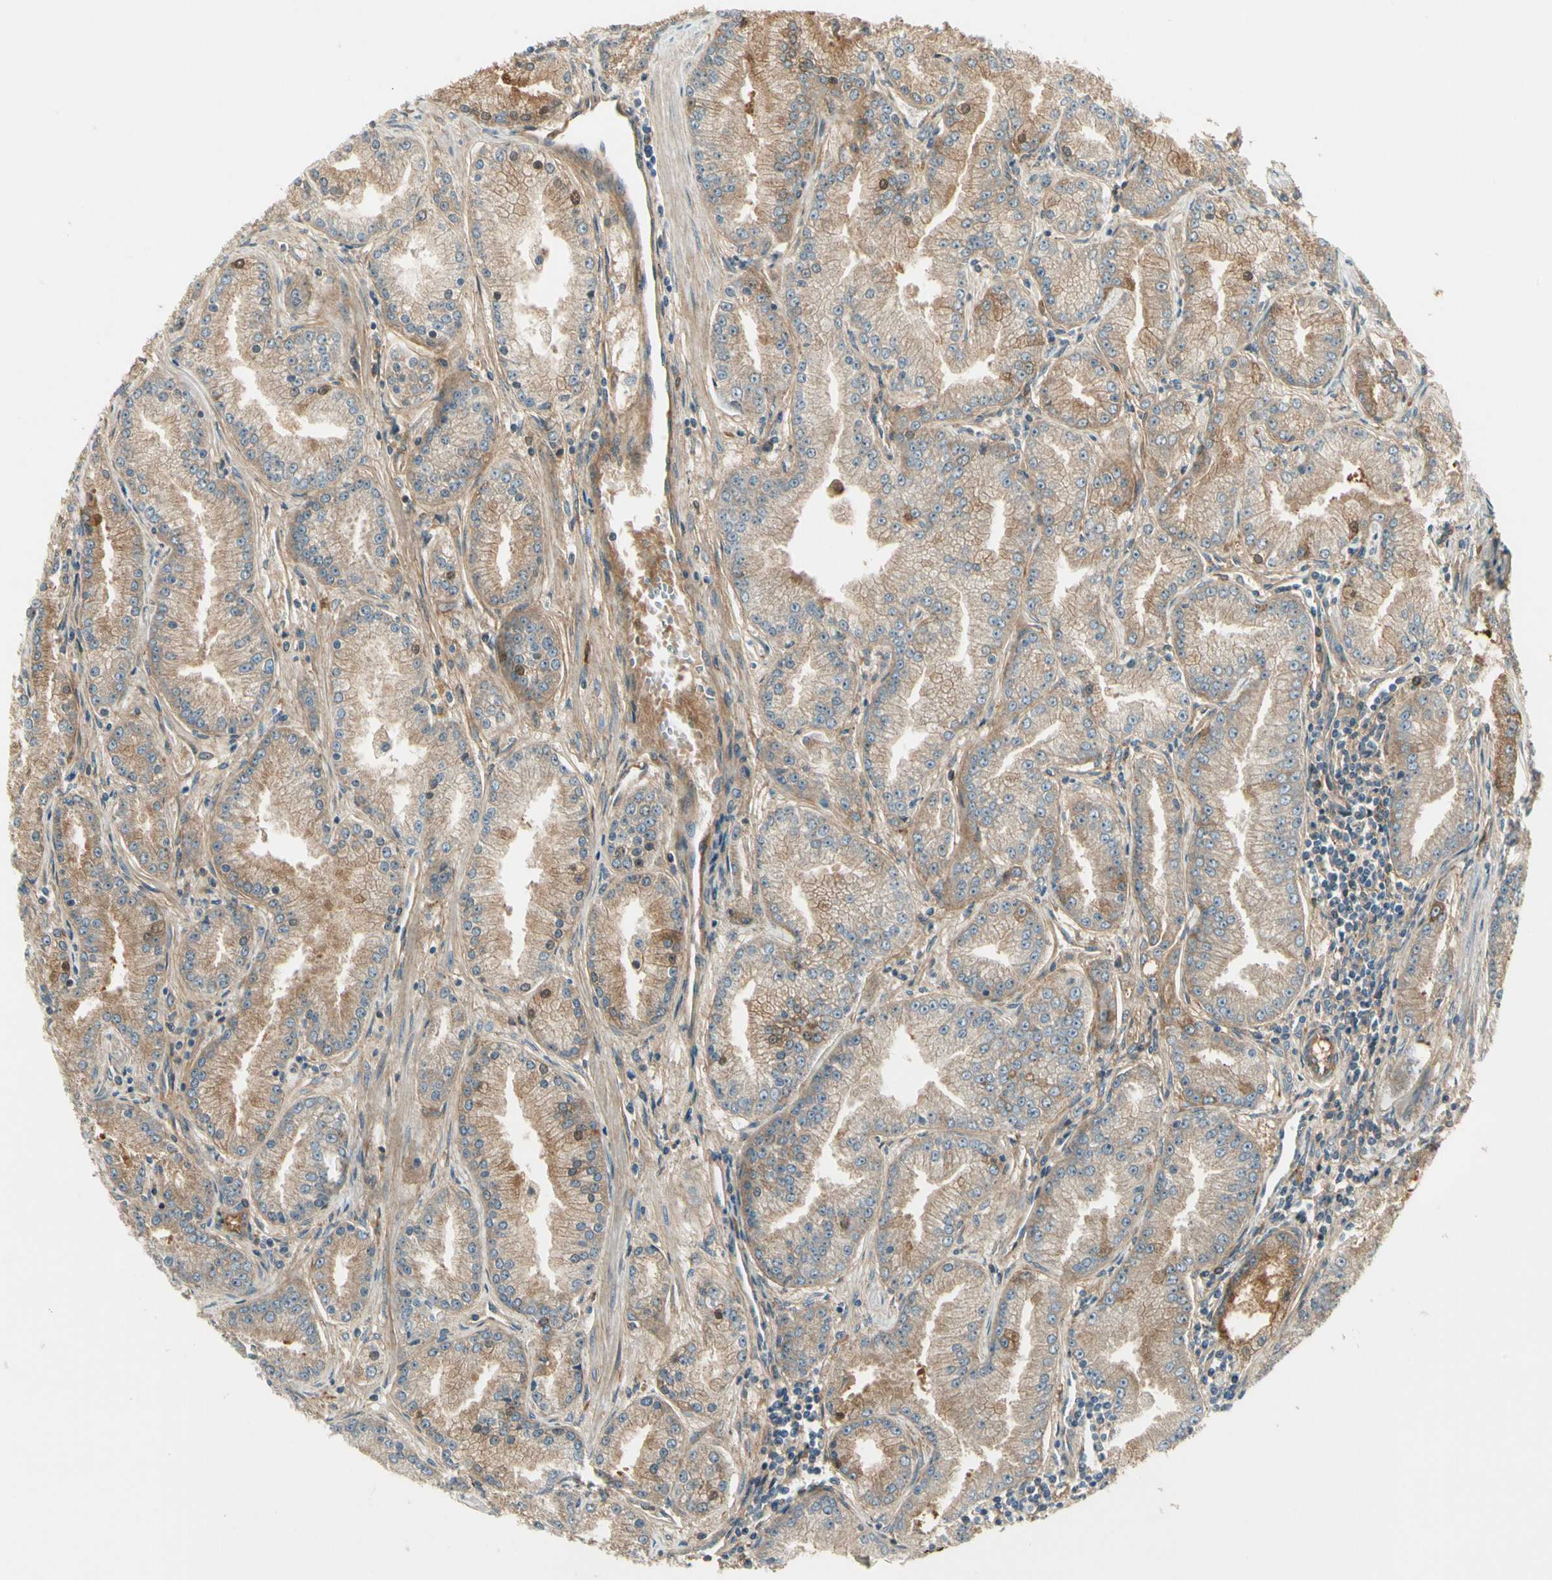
{"staining": {"intensity": "moderate", "quantity": "25%-75%", "location": "cytoplasmic/membranous"}, "tissue": "prostate cancer", "cell_type": "Tumor cells", "image_type": "cancer", "snomed": [{"axis": "morphology", "description": "Adenocarcinoma, High grade"}, {"axis": "topography", "description": "Prostate"}], "caption": "Immunohistochemical staining of human high-grade adenocarcinoma (prostate) displays medium levels of moderate cytoplasmic/membranous protein positivity in approximately 25%-75% of tumor cells. The protein of interest is shown in brown color, while the nuclei are stained blue.", "gene": "EPHB3", "patient": {"sex": "male", "age": 61}}